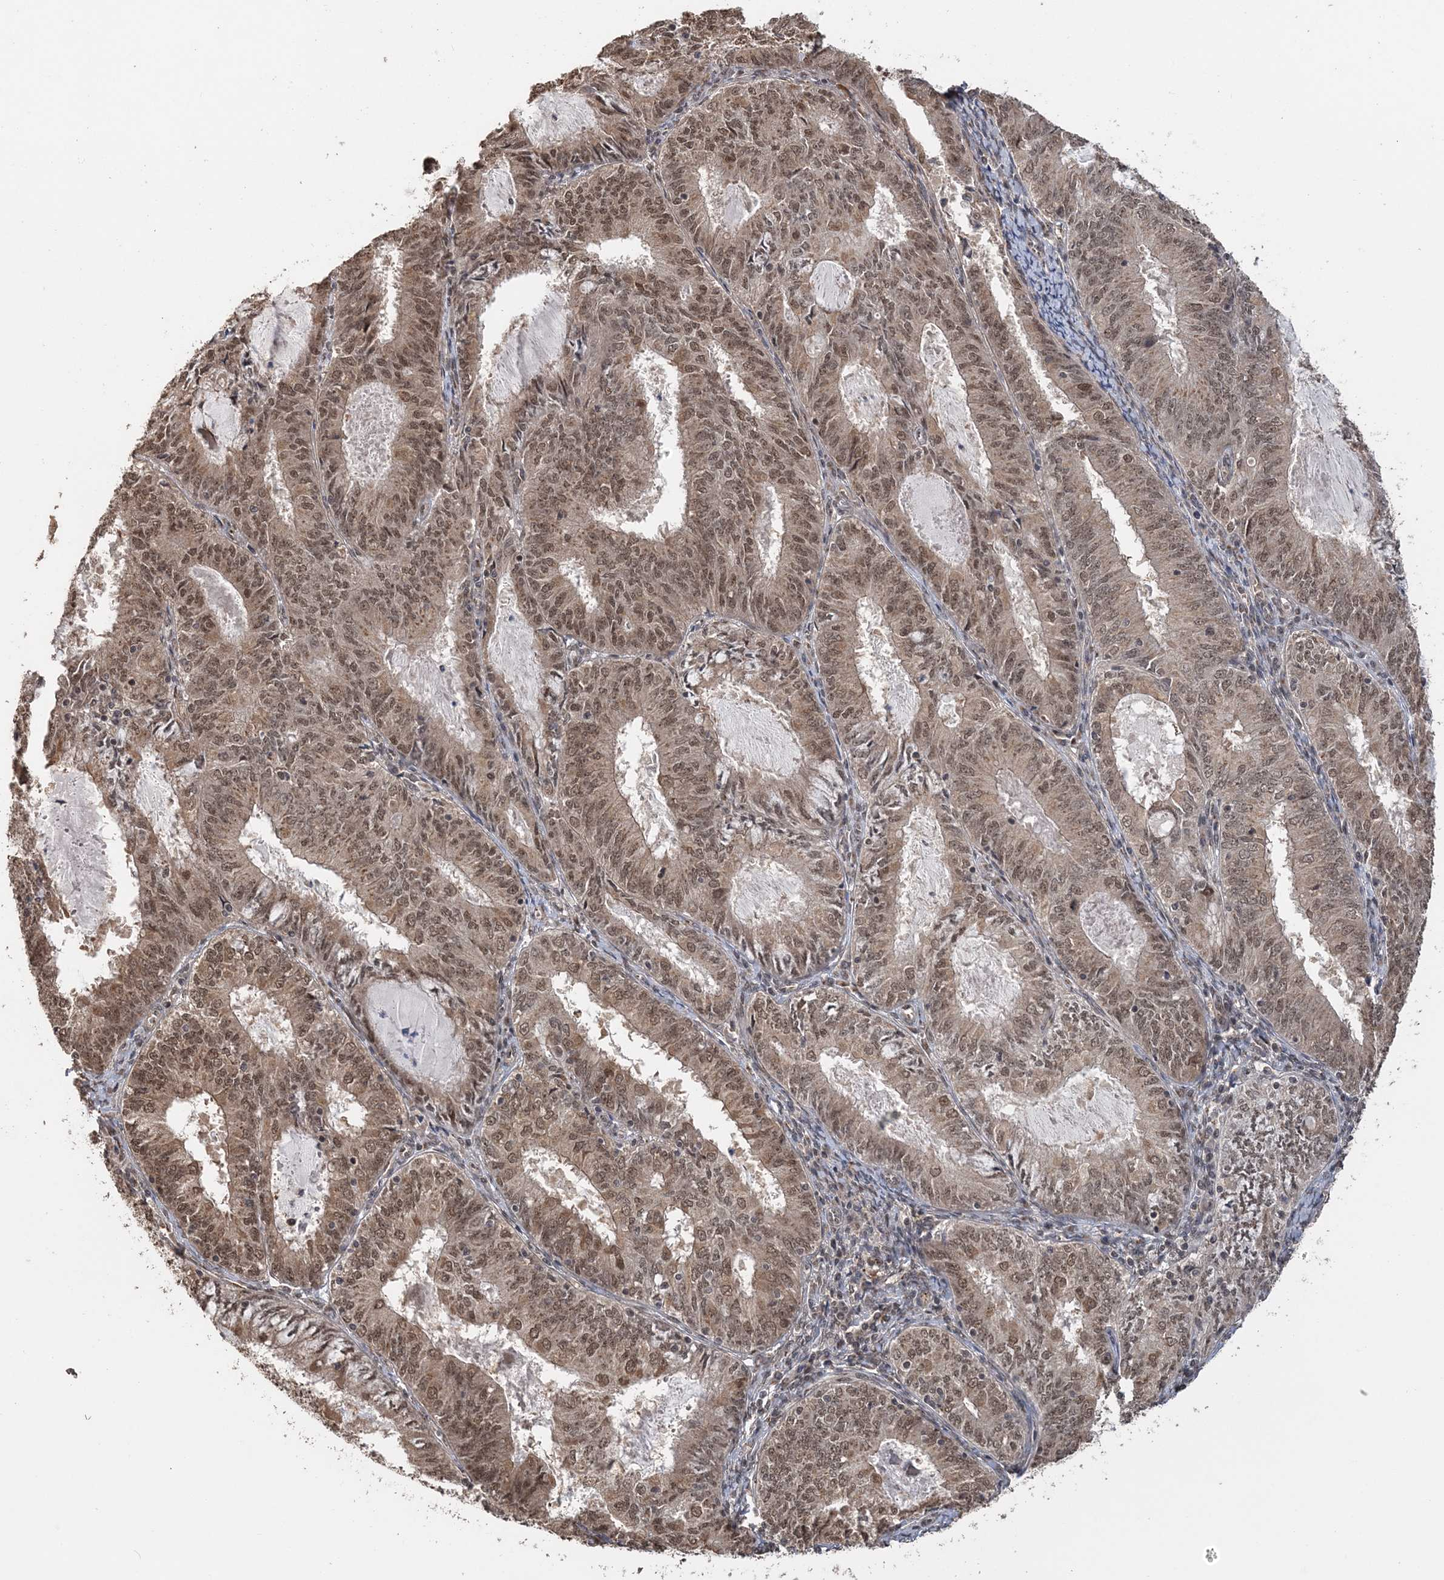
{"staining": {"intensity": "moderate", "quantity": ">75%", "location": "cytoplasmic/membranous,nuclear"}, "tissue": "endometrial cancer", "cell_type": "Tumor cells", "image_type": "cancer", "snomed": [{"axis": "morphology", "description": "Adenocarcinoma, NOS"}, {"axis": "topography", "description": "Endometrium"}], "caption": "Protein positivity by immunohistochemistry demonstrates moderate cytoplasmic/membranous and nuclear positivity in about >75% of tumor cells in endometrial adenocarcinoma.", "gene": "TSHZ2", "patient": {"sex": "female", "age": 57}}